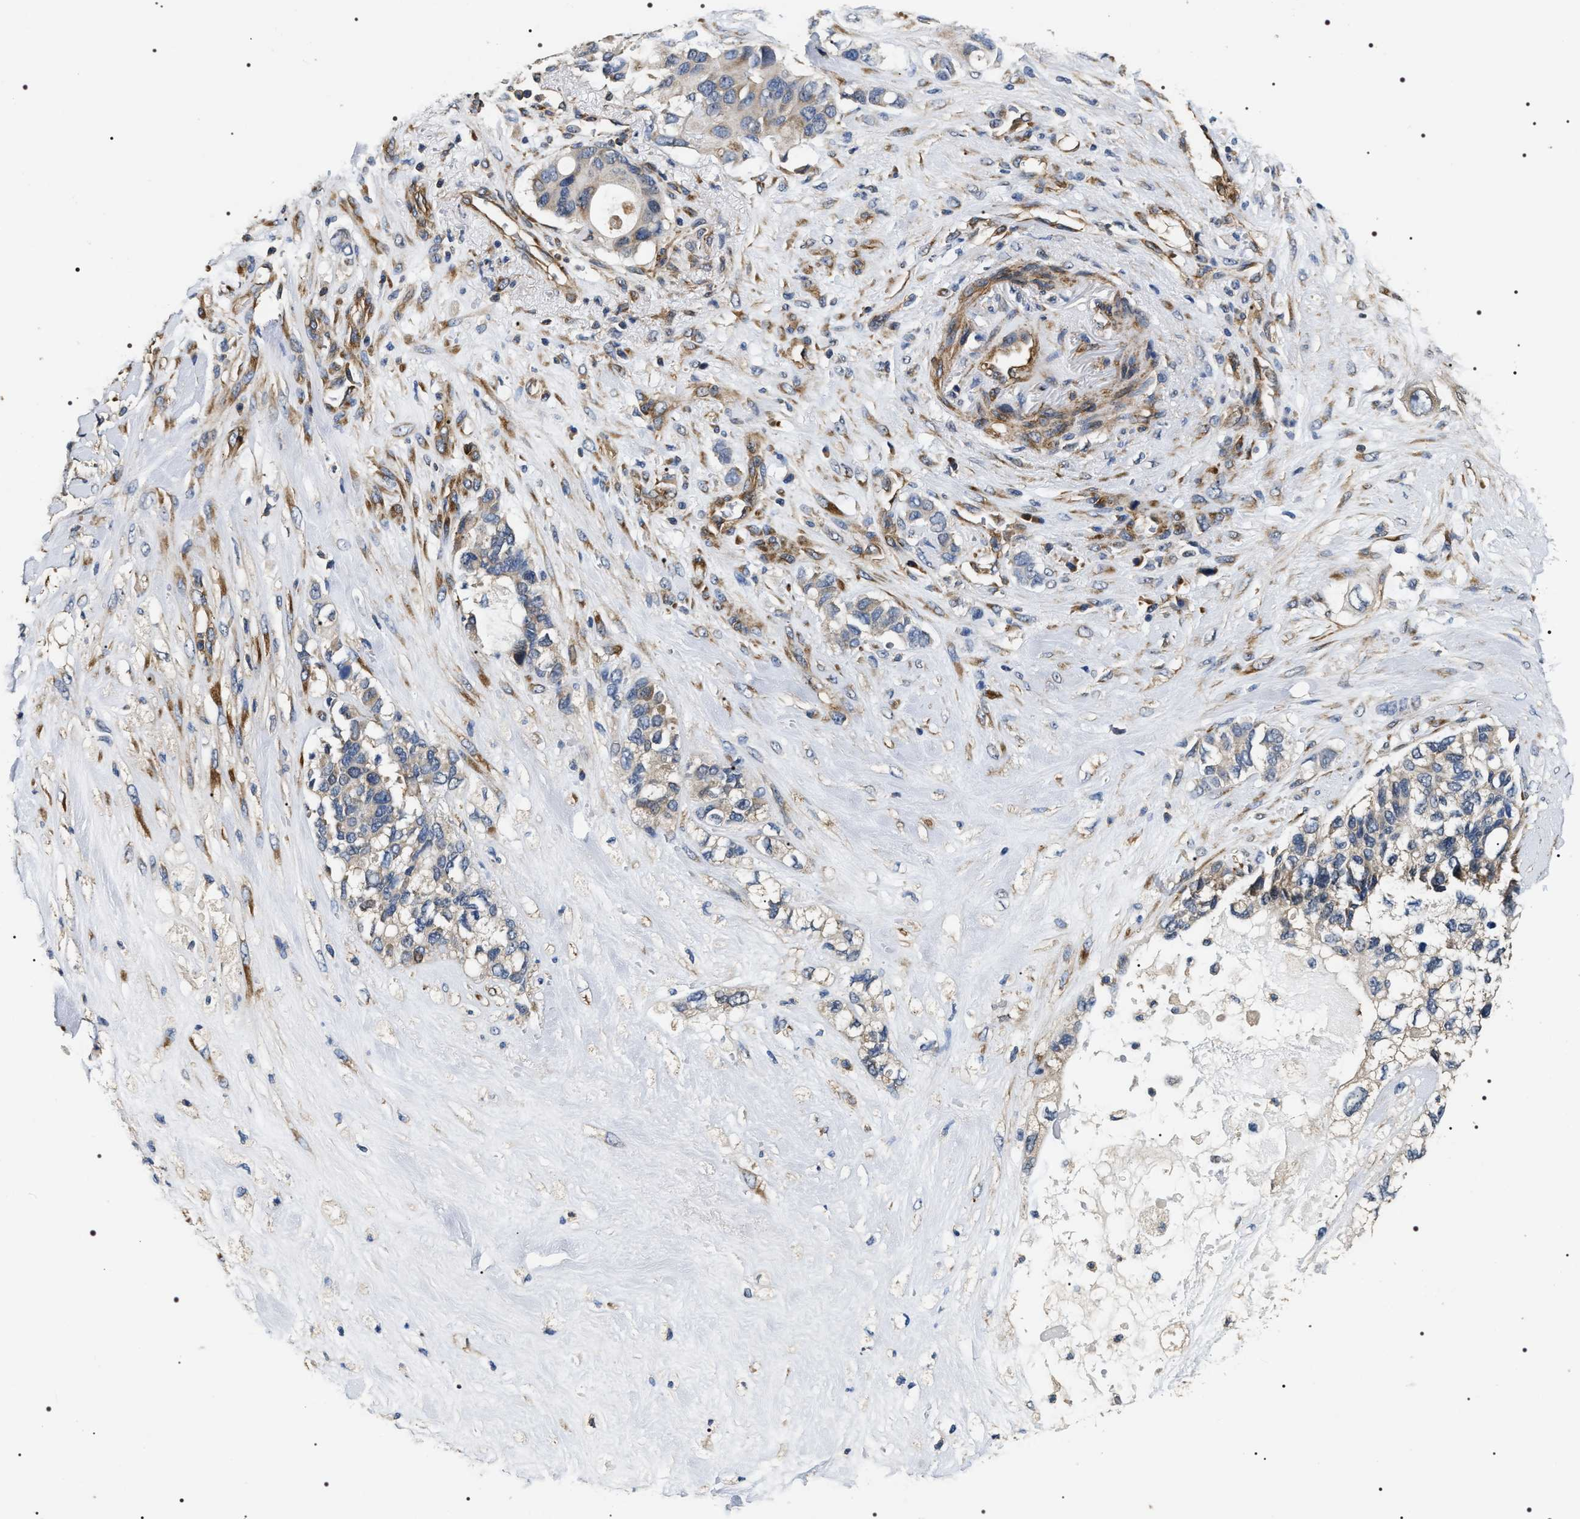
{"staining": {"intensity": "negative", "quantity": "none", "location": "none"}, "tissue": "pancreatic cancer", "cell_type": "Tumor cells", "image_type": "cancer", "snomed": [{"axis": "morphology", "description": "Adenocarcinoma, NOS"}, {"axis": "topography", "description": "Pancreas"}], "caption": "High power microscopy histopathology image of an immunohistochemistry micrograph of adenocarcinoma (pancreatic), revealing no significant positivity in tumor cells. (DAB immunohistochemistry (IHC), high magnification).", "gene": "ZC3HAV1L", "patient": {"sex": "female", "age": 56}}